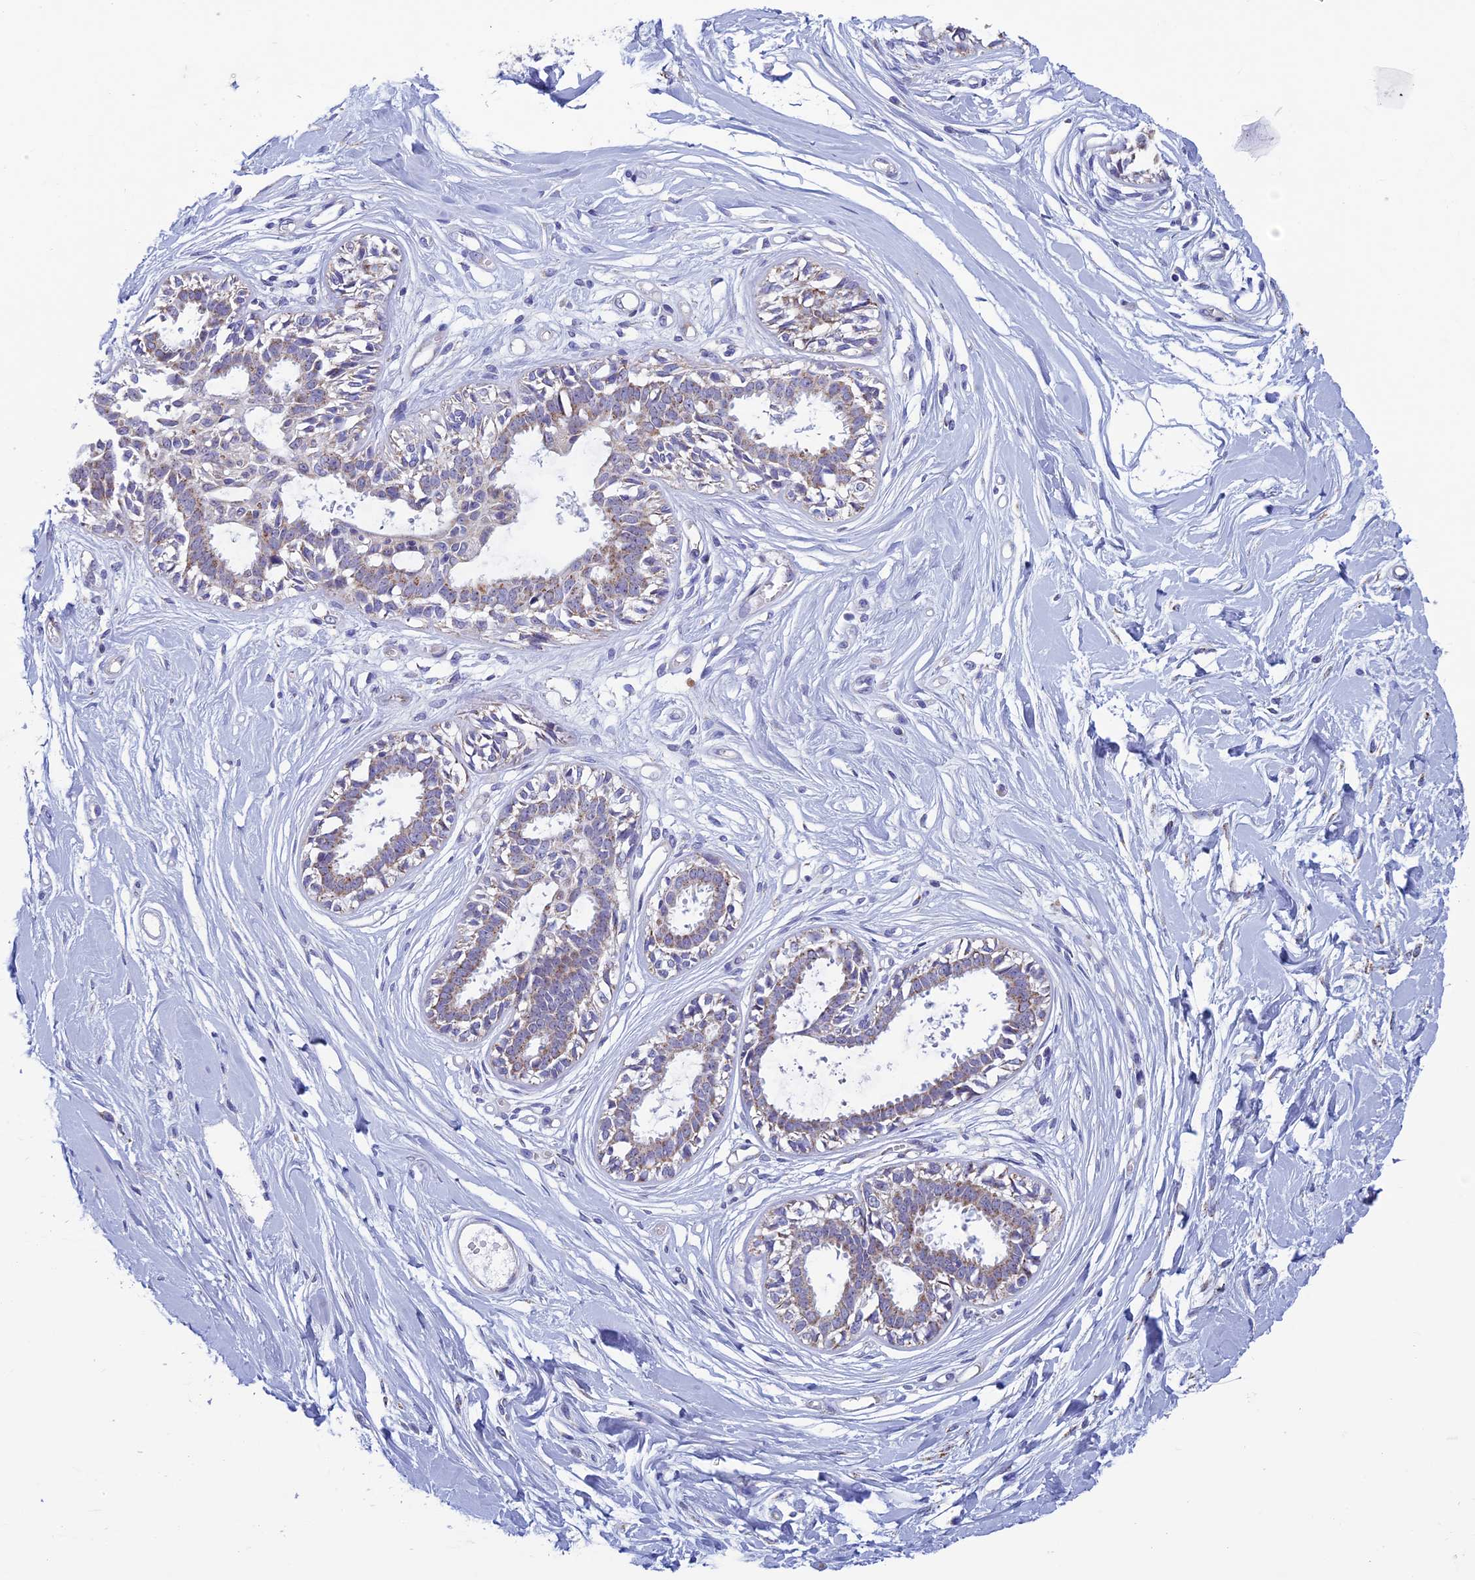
{"staining": {"intensity": "negative", "quantity": "none", "location": "none"}, "tissue": "breast", "cell_type": "Adipocytes", "image_type": "normal", "snomed": [{"axis": "morphology", "description": "Normal tissue, NOS"}, {"axis": "topography", "description": "Breast"}], "caption": "Immunohistochemistry (IHC) histopathology image of unremarkable breast stained for a protein (brown), which demonstrates no expression in adipocytes.", "gene": "MFSD12", "patient": {"sex": "female", "age": 45}}